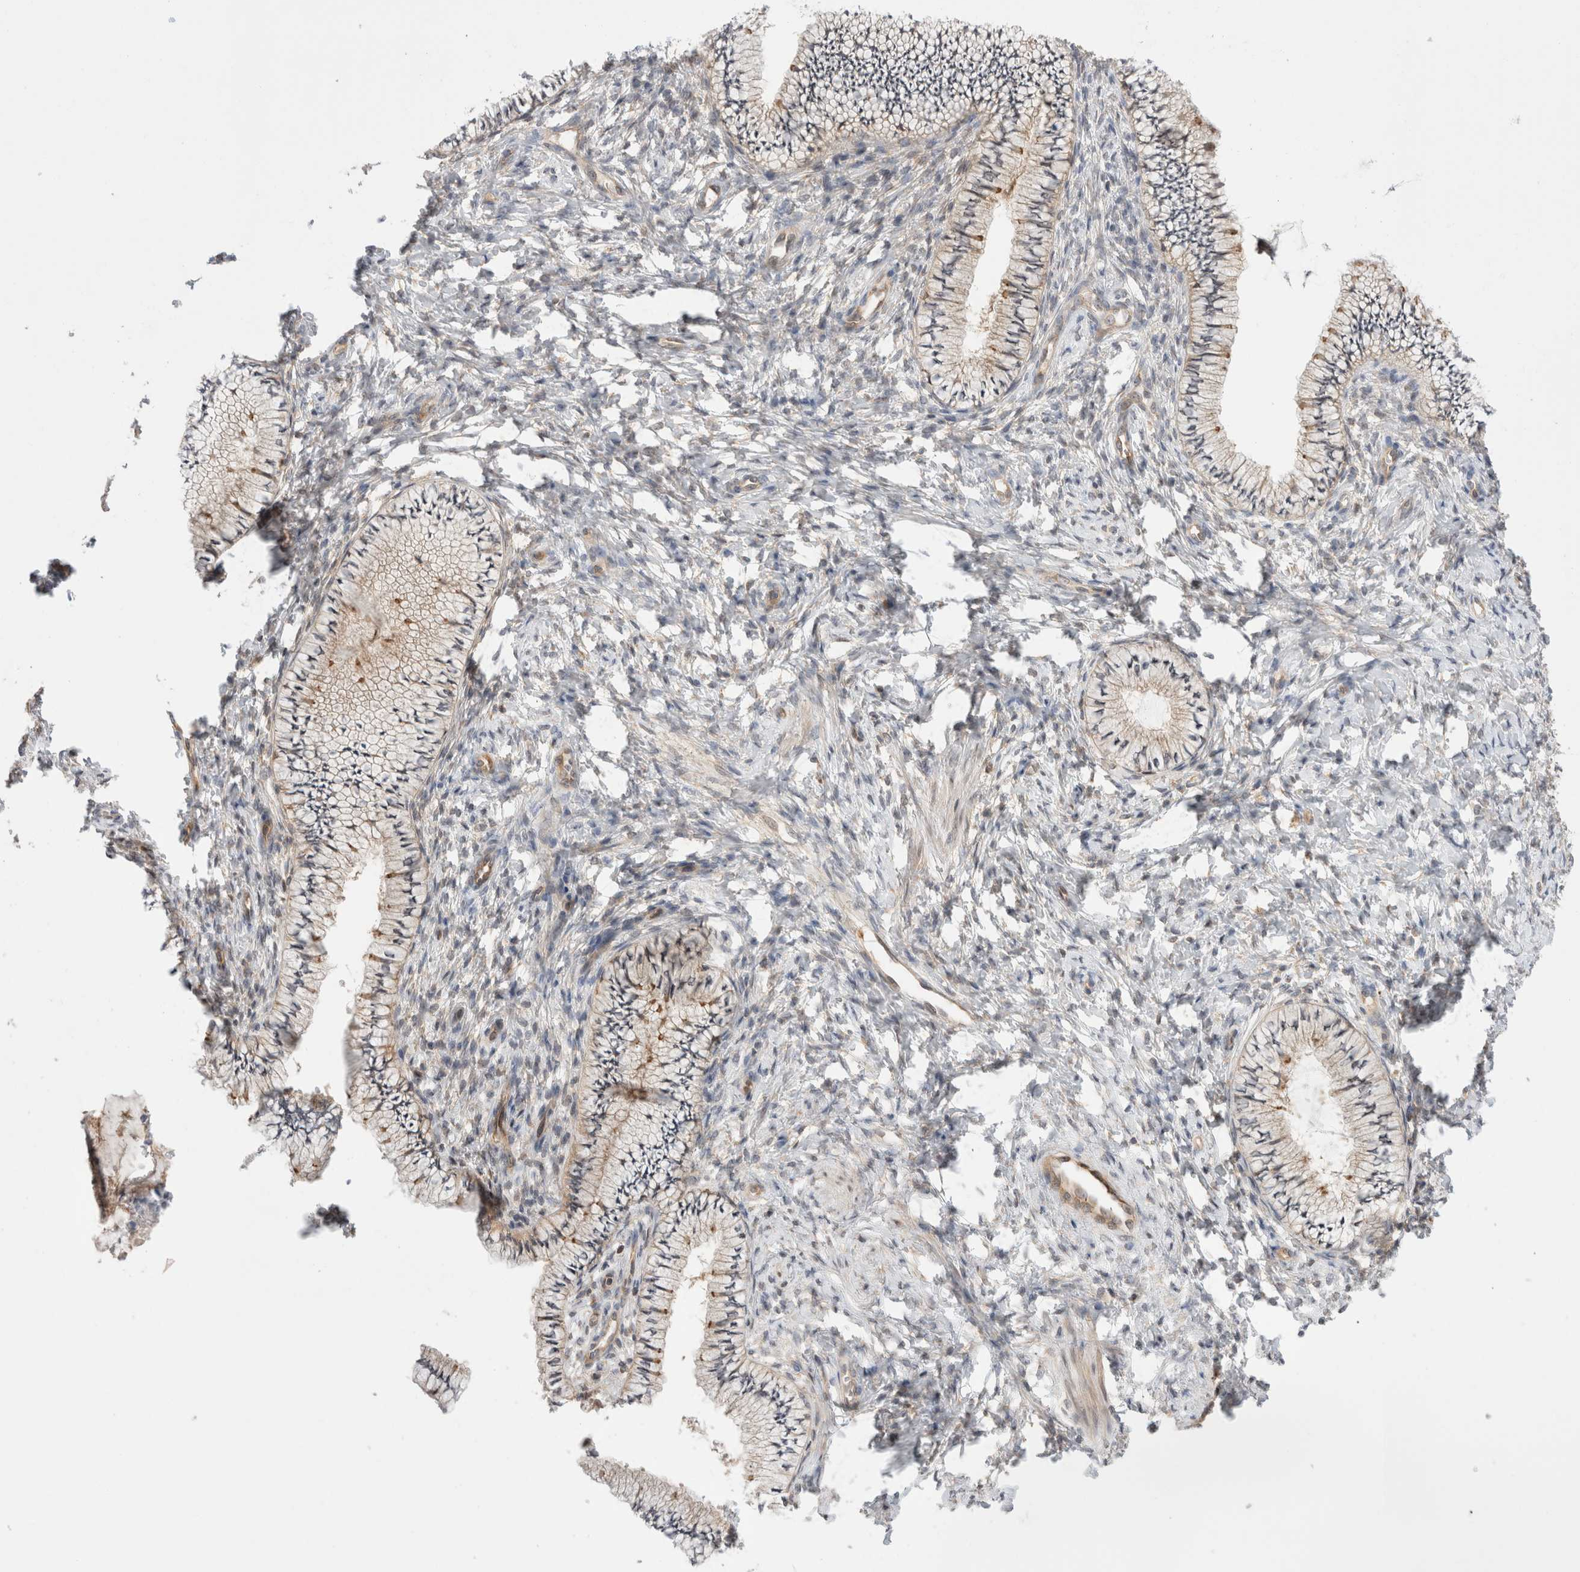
{"staining": {"intensity": "weak", "quantity": ">75%", "location": "cytoplasmic/membranous"}, "tissue": "cervix", "cell_type": "Glandular cells", "image_type": "normal", "snomed": [{"axis": "morphology", "description": "Normal tissue, NOS"}, {"axis": "topography", "description": "Cervix"}], "caption": "A photomicrograph of cervix stained for a protein reveals weak cytoplasmic/membranous brown staining in glandular cells. The staining was performed using DAB (3,3'-diaminobenzidine) to visualize the protein expression in brown, while the nuclei were stained in blue with hematoxylin (Magnification: 20x).", "gene": "NFKB1", "patient": {"sex": "female", "age": 36}}